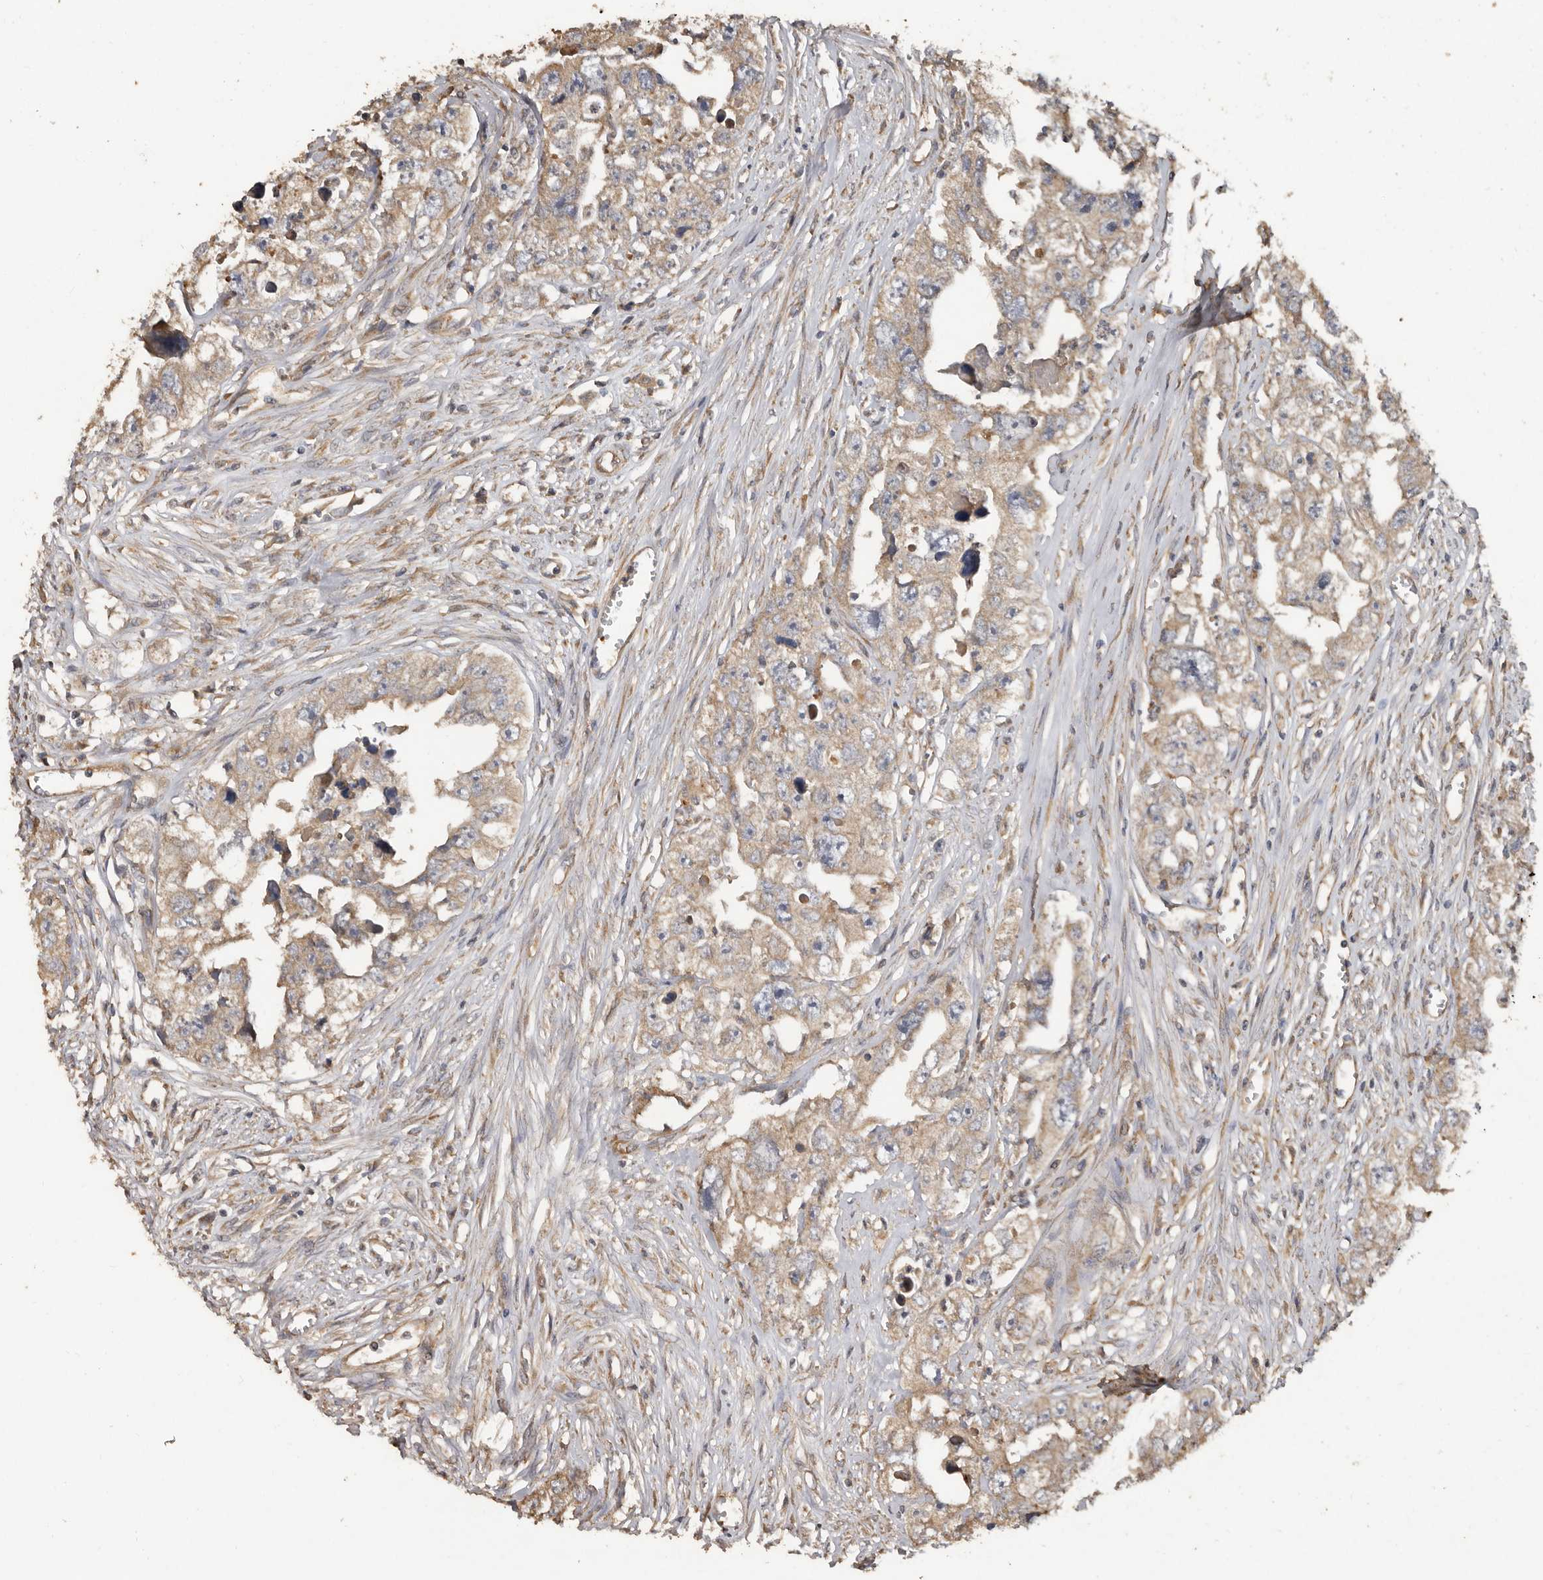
{"staining": {"intensity": "weak", "quantity": ">75%", "location": "cytoplasmic/membranous"}, "tissue": "testis cancer", "cell_type": "Tumor cells", "image_type": "cancer", "snomed": [{"axis": "morphology", "description": "Seminoma, NOS"}, {"axis": "morphology", "description": "Carcinoma, Embryonal, NOS"}, {"axis": "topography", "description": "Testis"}], "caption": "The photomicrograph reveals staining of testis embryonal carcinoma, revealing weak cytoplasmic/membranous protein expression (brown color) within tumor cells.", "gene": "FLCN", "patient": {"sex": "male", "age": 43}}